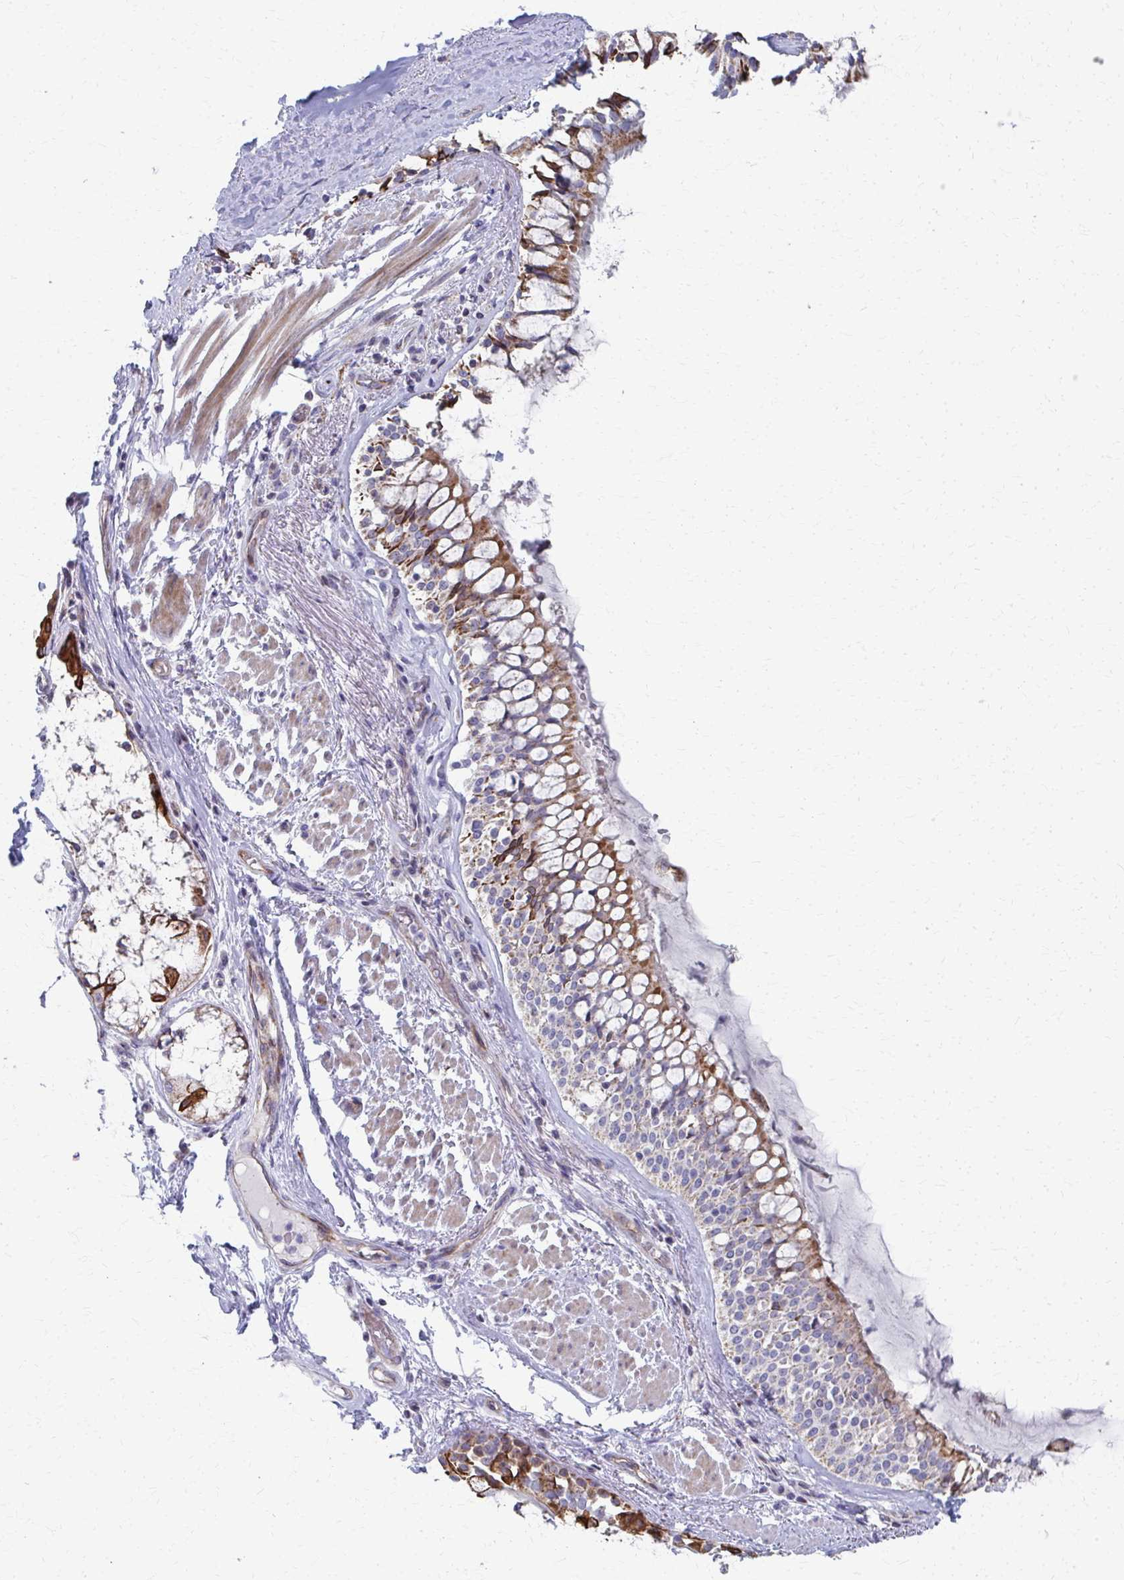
{"staining": {"intensity": "negative", "quantity": "none", "location": "none"}, "tissue": "adipose tissue", "cell_type": "Adipocytes", "image_type": "normal", "snomed": [{"axis": "morphology", "description": "Normal tissue, NOS"}, {"axis": "topography", "description": "Cartilage tissue"}, {"axis": "topography", "description": "Bronchus"}], "caption": "This is an immunohistochemistry (IHC) photomicrograph of unremarkable human adipose tissue. There is no staining in adipocytes.", "gene": "FAHD1", "patient": {"sex": "male", "age": 64}}